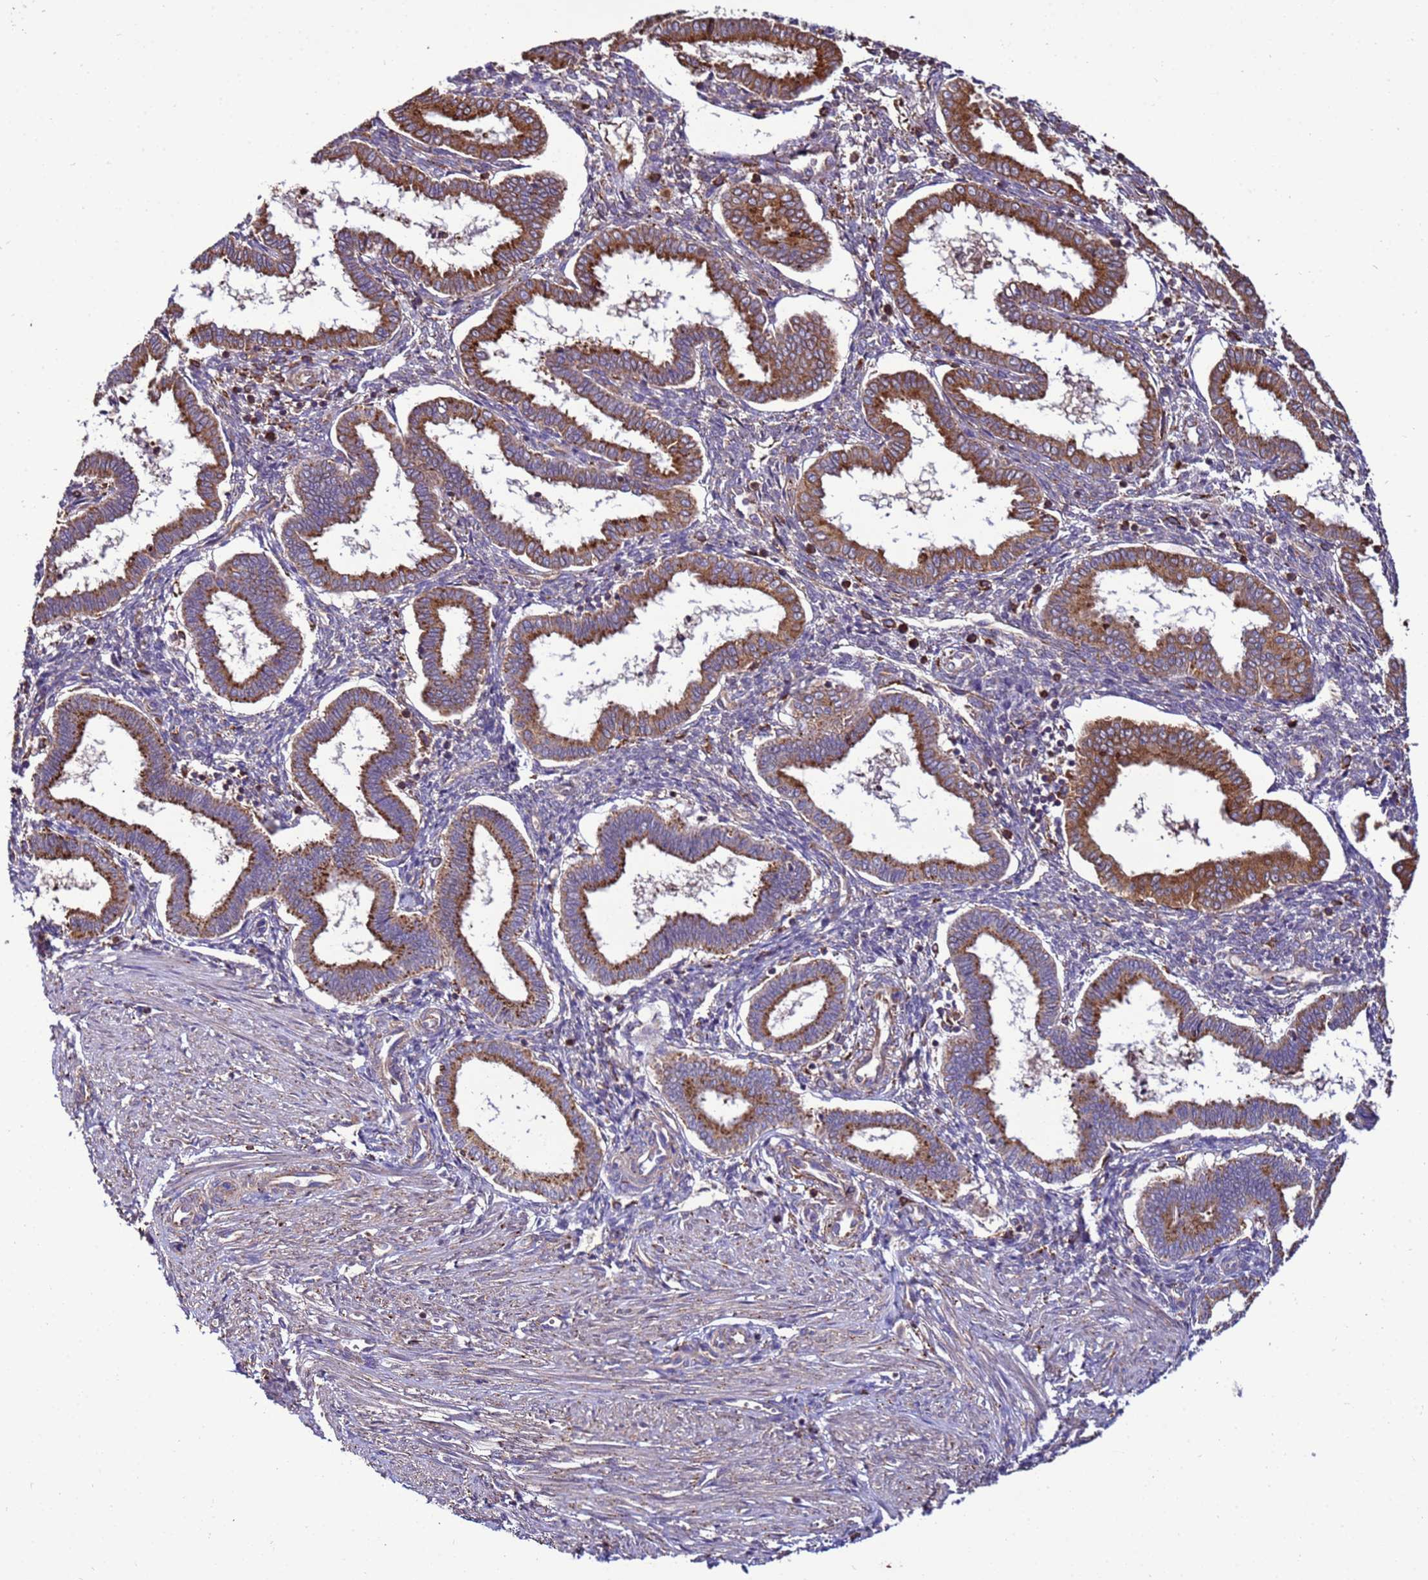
{"staining": {"intensity": "weak", "quantity": "25%-75%", "location": "cytoplasmic/membranous"}, "tissue": "endometrium", "cell_type": "Cells in endometrial stroma", "image_type": "normal", "snomed": [{"axis": "morphology", "description": "Normal tissue, NOS"}, {"axis": "topography", "description": "Endometrium"}], "caption": "The photomicrograph shows staining of normal endometrium, revealing weak cytoplasmic/membranous protein positivity (brown color) within cells in endometrial stroma. Immunohistochemistry stains the protein of interest in brown and the nuclei are stained blue.", "gene": "ANTKMT", "patient": {"sex": "female", "age": 24}}